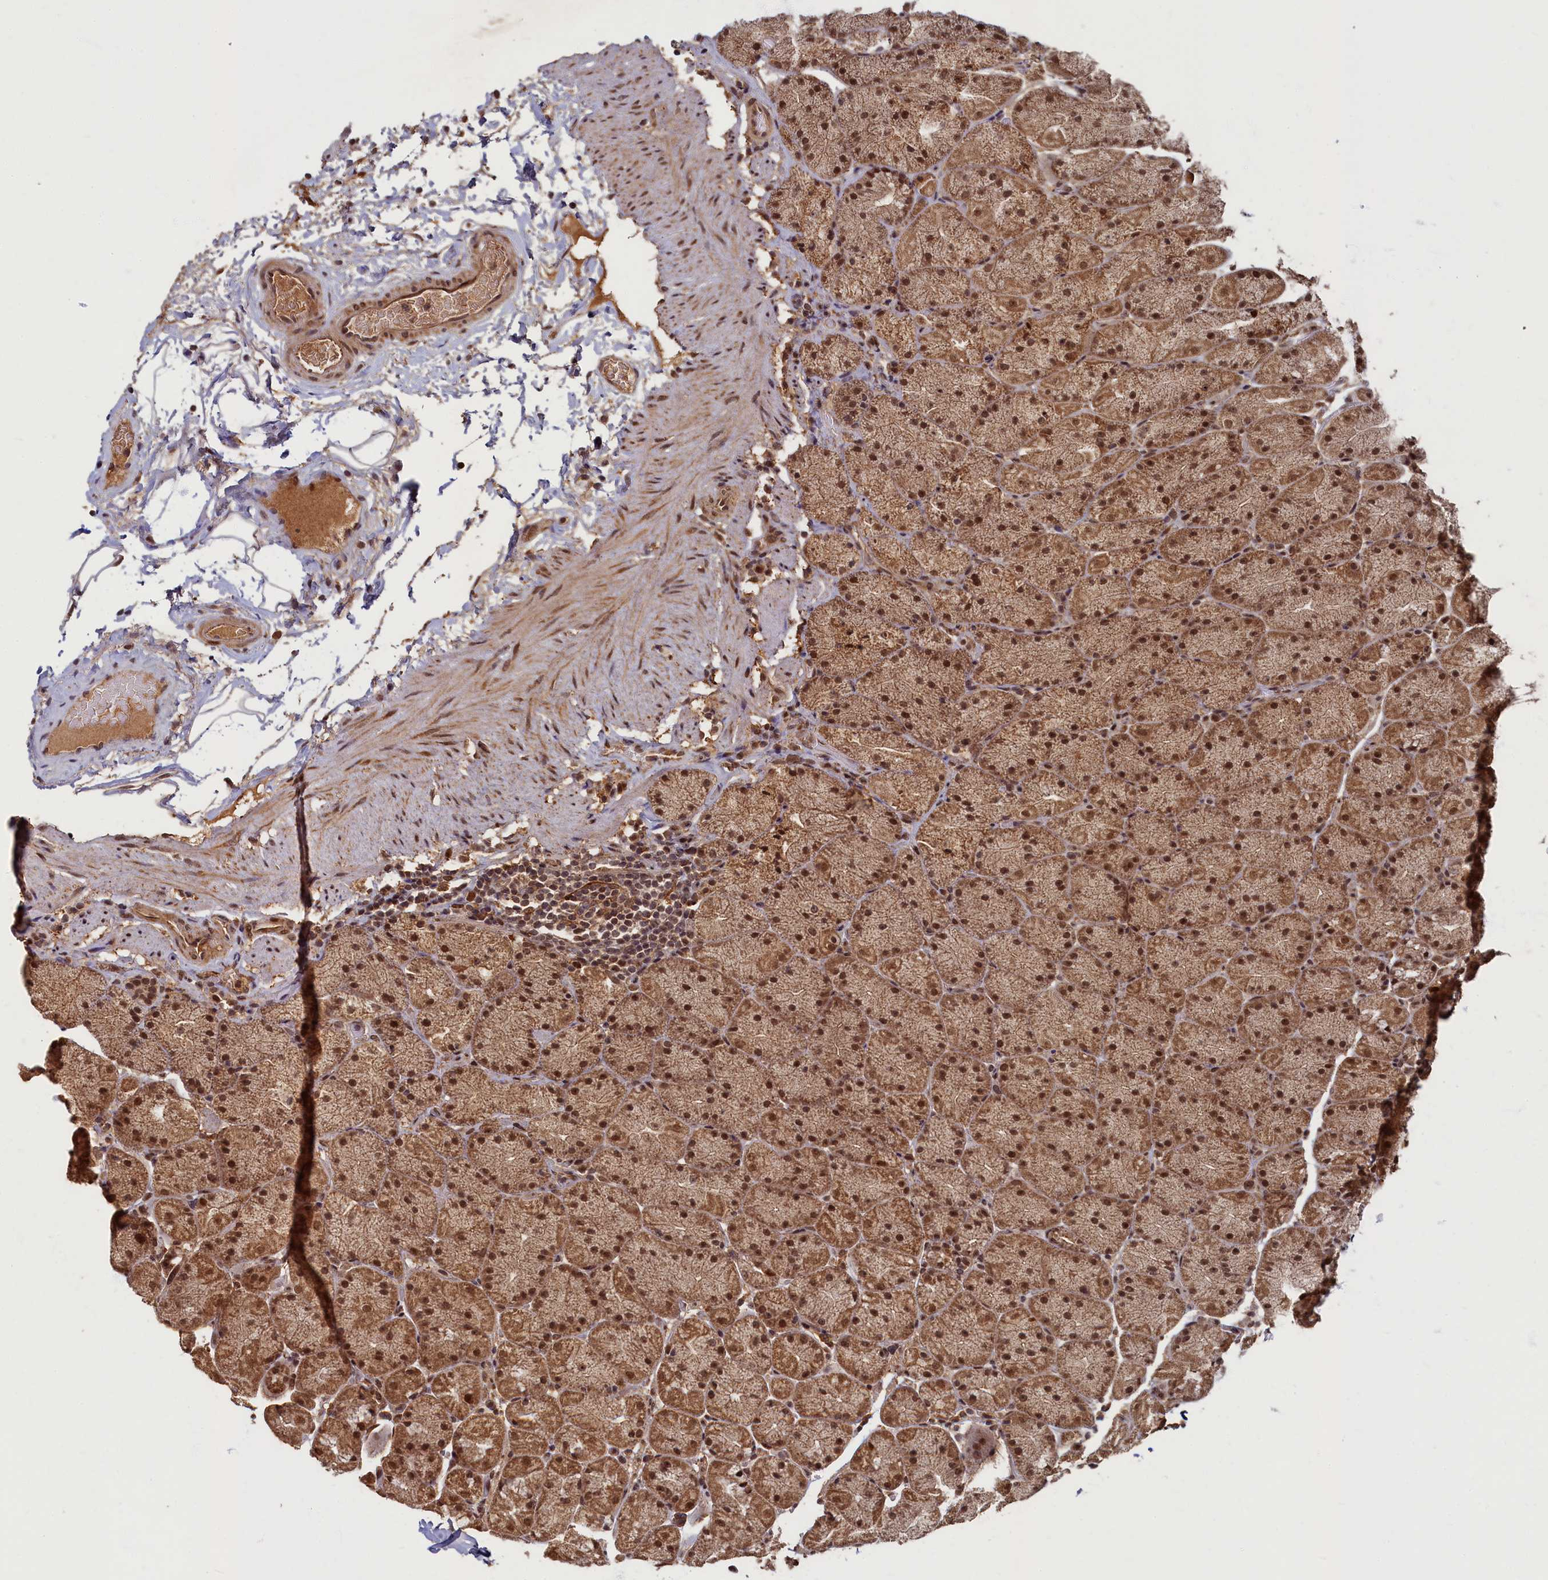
{"staining": {"intensity": "strong", "quantity": "25%-75%", "location": "cytoplasmic/membranous,nuclear"}, "tissue": "stomach", "cell_type": "Glandular cells", "image_type": "normal", "snomed": [{"axis": "morphology", "description": "Normal tissue, NOS"}, {"axis": "topography", "description": "Stomach, upper"}, {"axis": "topography", "description": "Stomach, lower"}], "caption": "Stomach stained with immunohistochemistry displays strong cytoplasmic/membranous,nuclear staining in about 25%-75% of glandular cells. The protein is stained brown, and the nuclei are stained in blue (DAB (3,3'-diaminobenzidine) IHC with brightfield microscopy, high magnification).", "gene": "BRCA1", "patient": {"sex": "male", "age": 67}}